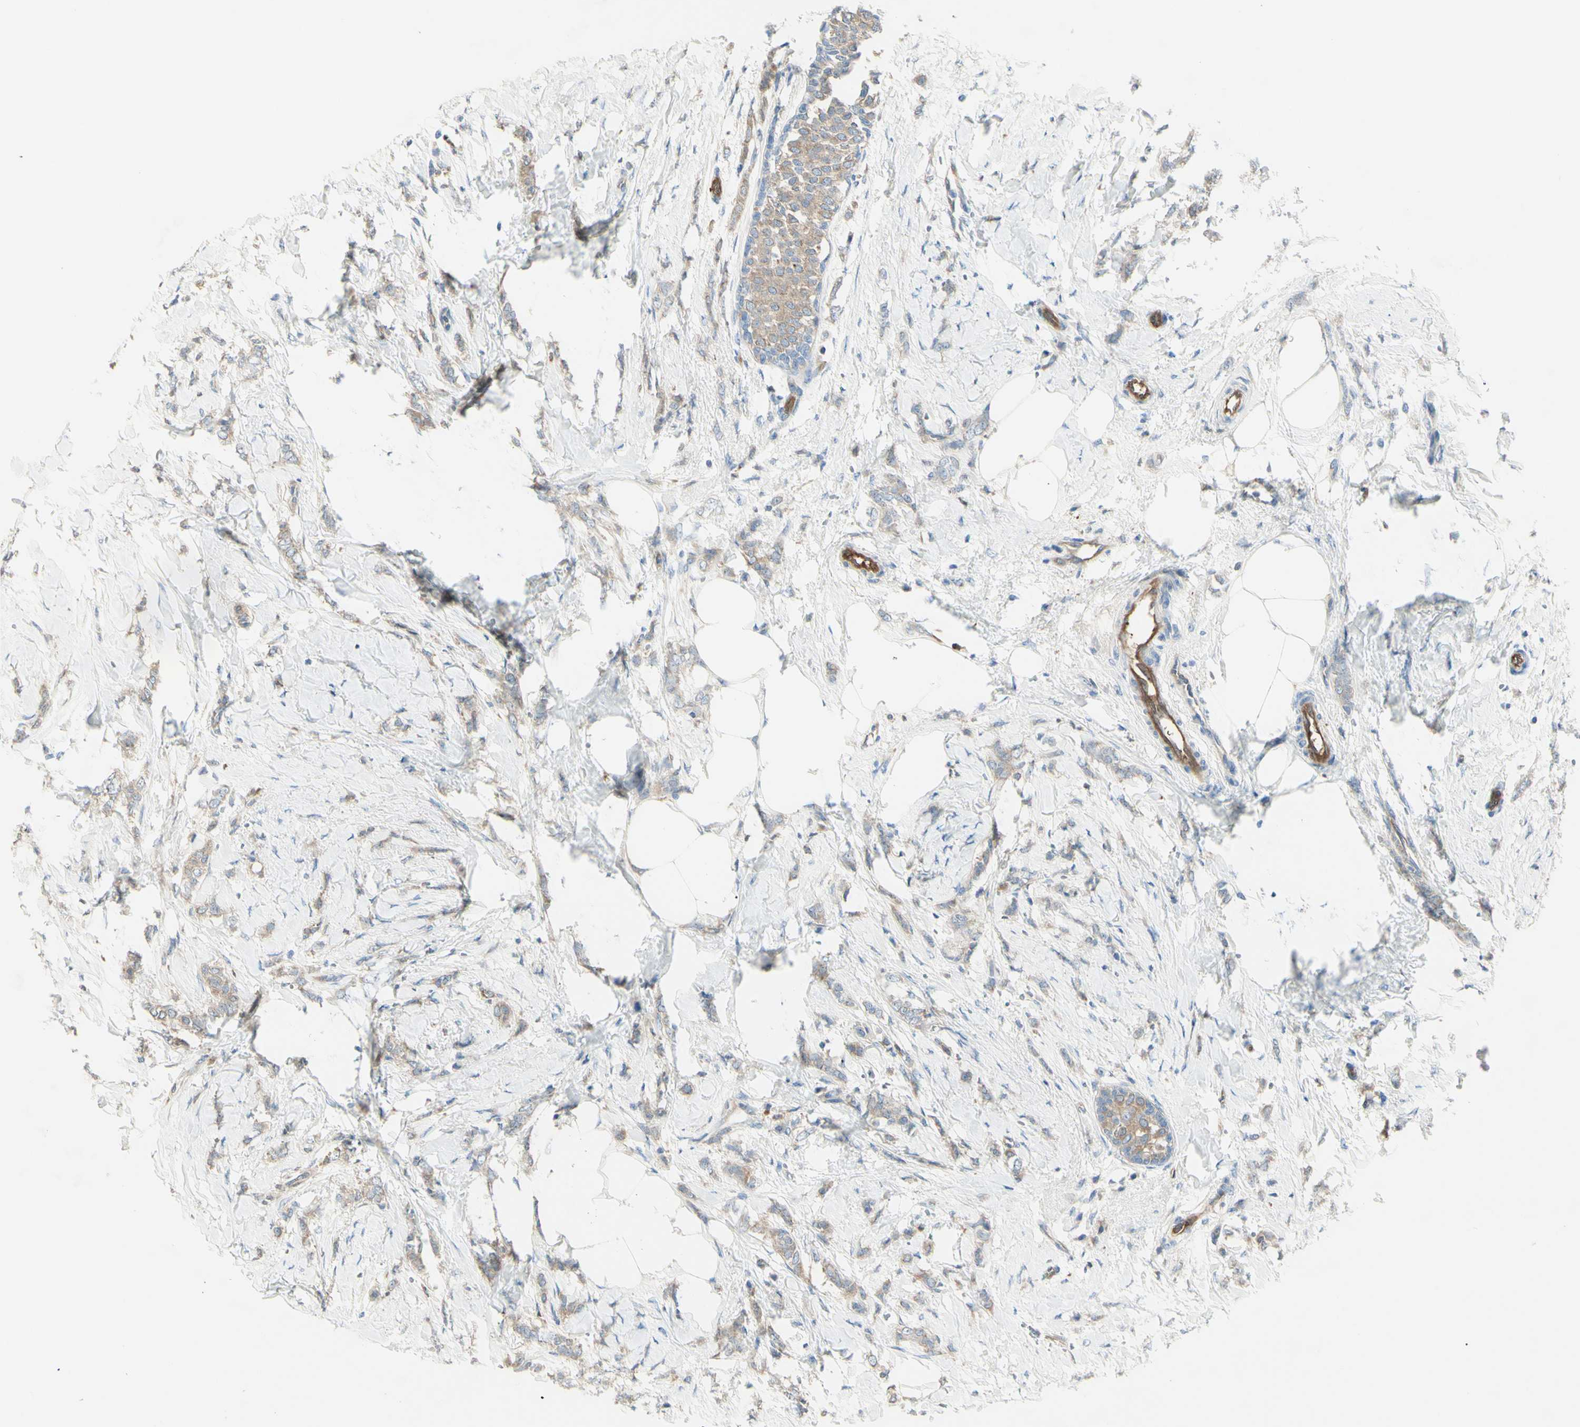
{"staining": {"intensity": "weak", "quantity": ">75%", "location": "cytoplasmic/membranous"}, "tissue": "breast cancer", "cell_type": "Tumor cells", "image_type": "cancer", "snomed": [{"axis": "morphology", "description": "Lobular carcinoma, in situ"}, {"axis": "morphology", "description": "Lobular carcinoma"}, {"axis": "topography", "description": "Breast"}], "caption": "There is low levels of weak cytoplasmic/membranous expression in tumor cells of breast cancer, as demonstrated by immunohistochemical staining (brown color).", "gene": "IGSF9B", "patient": {"sex": "female", "age": 41}}